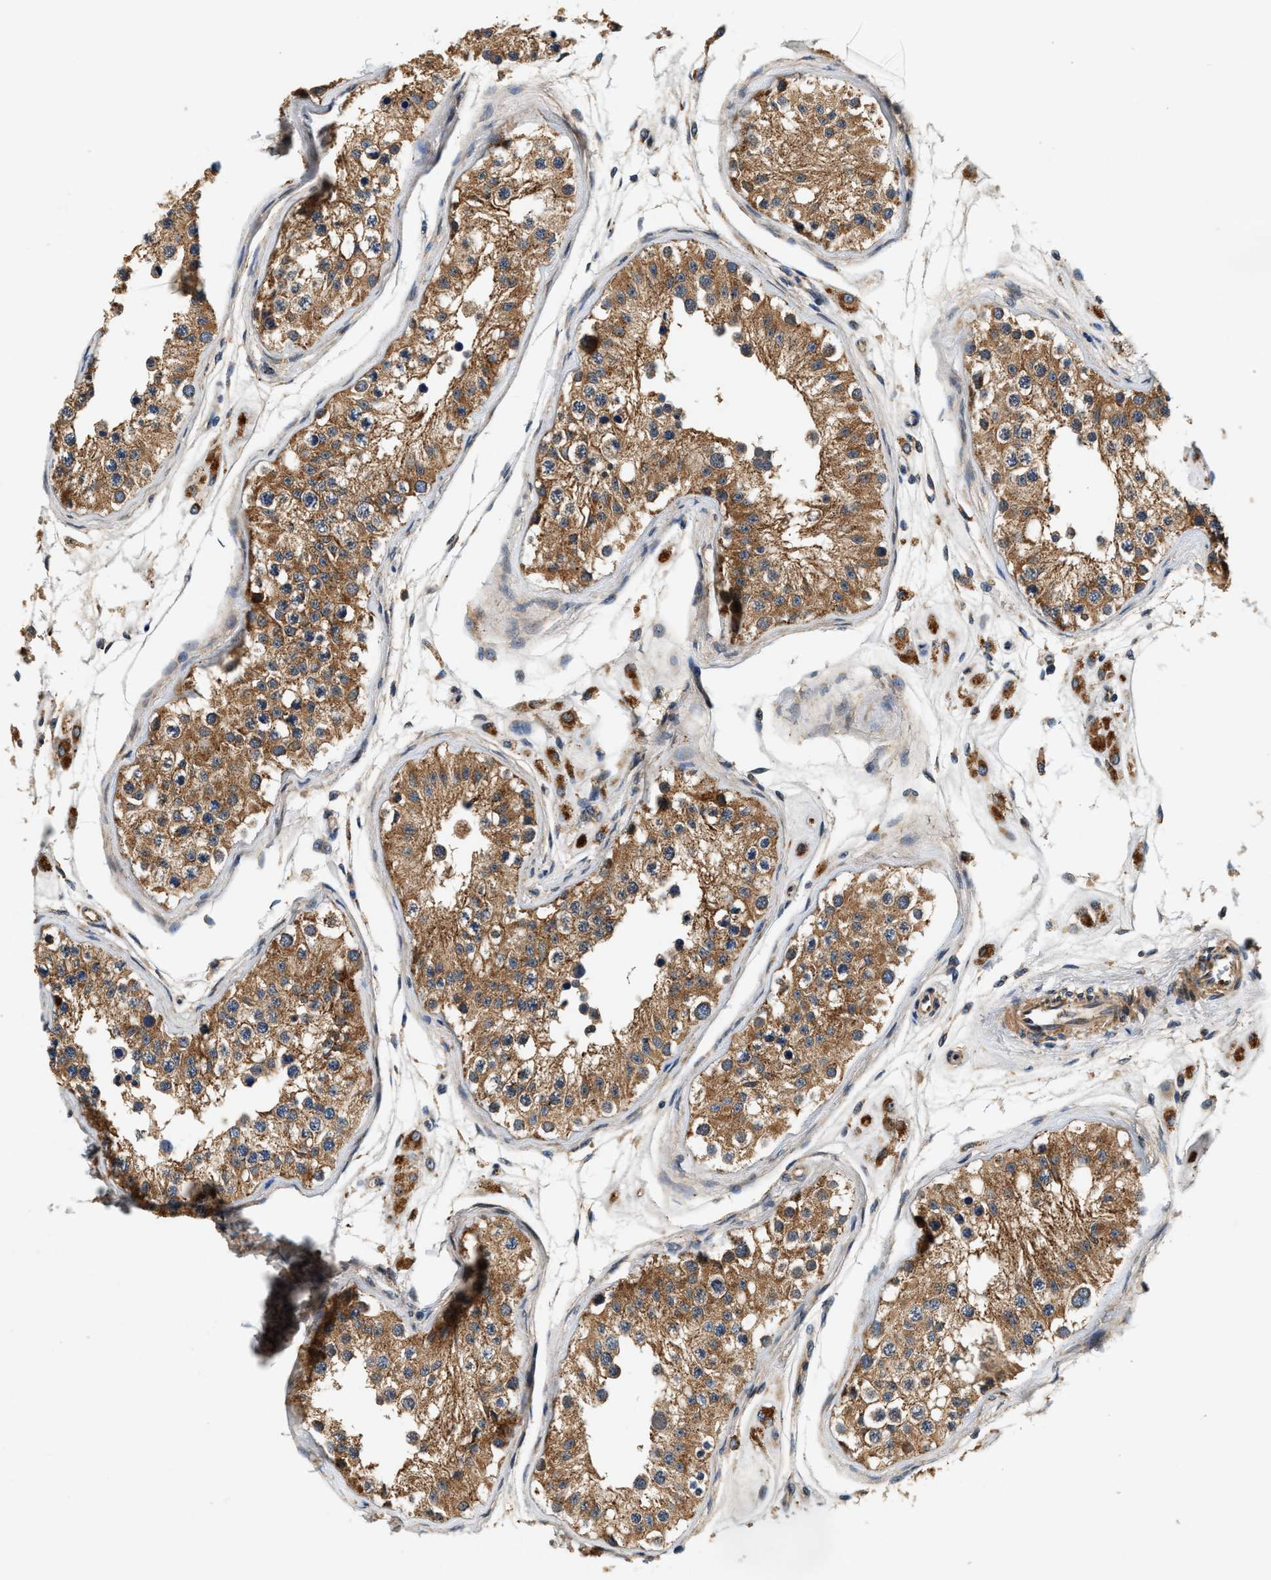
{"staining": {"intensity": "moderate", "quantity": ">75%", "location": "cytoplasmic/membranous"}, "tissue": "testis", "cell_type": "Cells in seminiferous ducts", "image_type": "normal", "snomed": [{"axis": "morphology", "description": "Normal tissue, NOS"}, {"axis": "morphology", "description": "Adenocarcinoma, metastatic, NOS"}, {"axis": "topography", "description": "Testis"}], "caption": "Testis was stained to show a protein in brown. There is medium levels of moderate cytoplasmic/membranous positivity in approximately >75% of cells in seminiferous ducts. (IHC, brightfield microscopy, high magnification).", "gene": "DUSP10", "patient": {"sex": "male", "age": 26}}